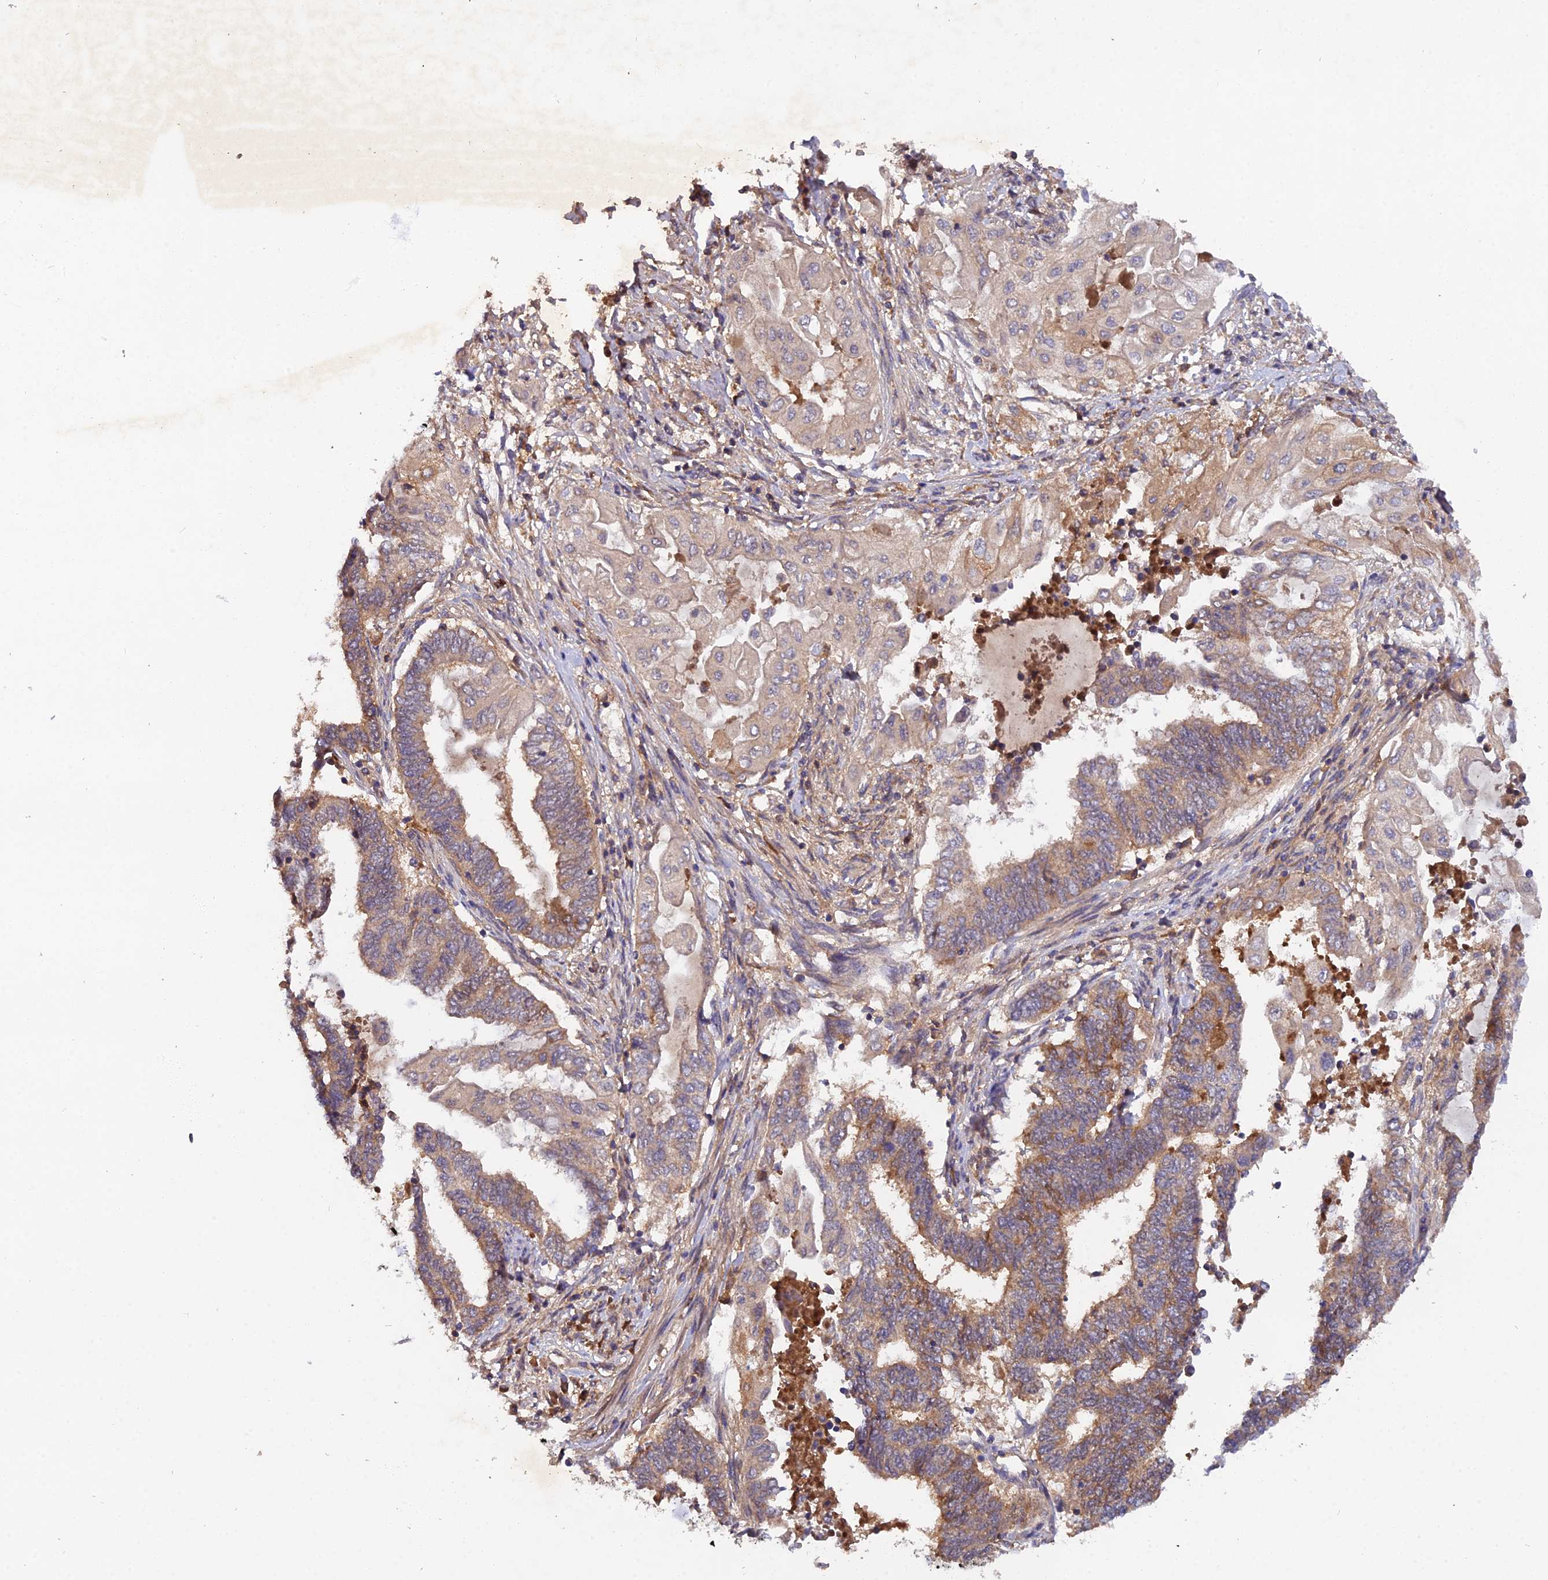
{"staining": {"intensity": "moderate", "quantity": "<25%", "location": "cytoplasmic/membranous"}, "tissue": "endometrial cancer", "cell_type": "Tumor cells", "image_type": "cancer", "snomed": [{"axis": "morphology", "description": "Adenocarcinoma, NOS"}, {"axis": "topography", "description": "Uterus"}, {"axis": "topography", "description": "Endometrium"}], "caption": "Tumor cells demonstrate moderate cytoplasmic/membranous positivity in about <25% of cells in endometrial adenocarcinoma.", "gene": "TMEM258", "patient": {"sex": "female", "age": 70}}